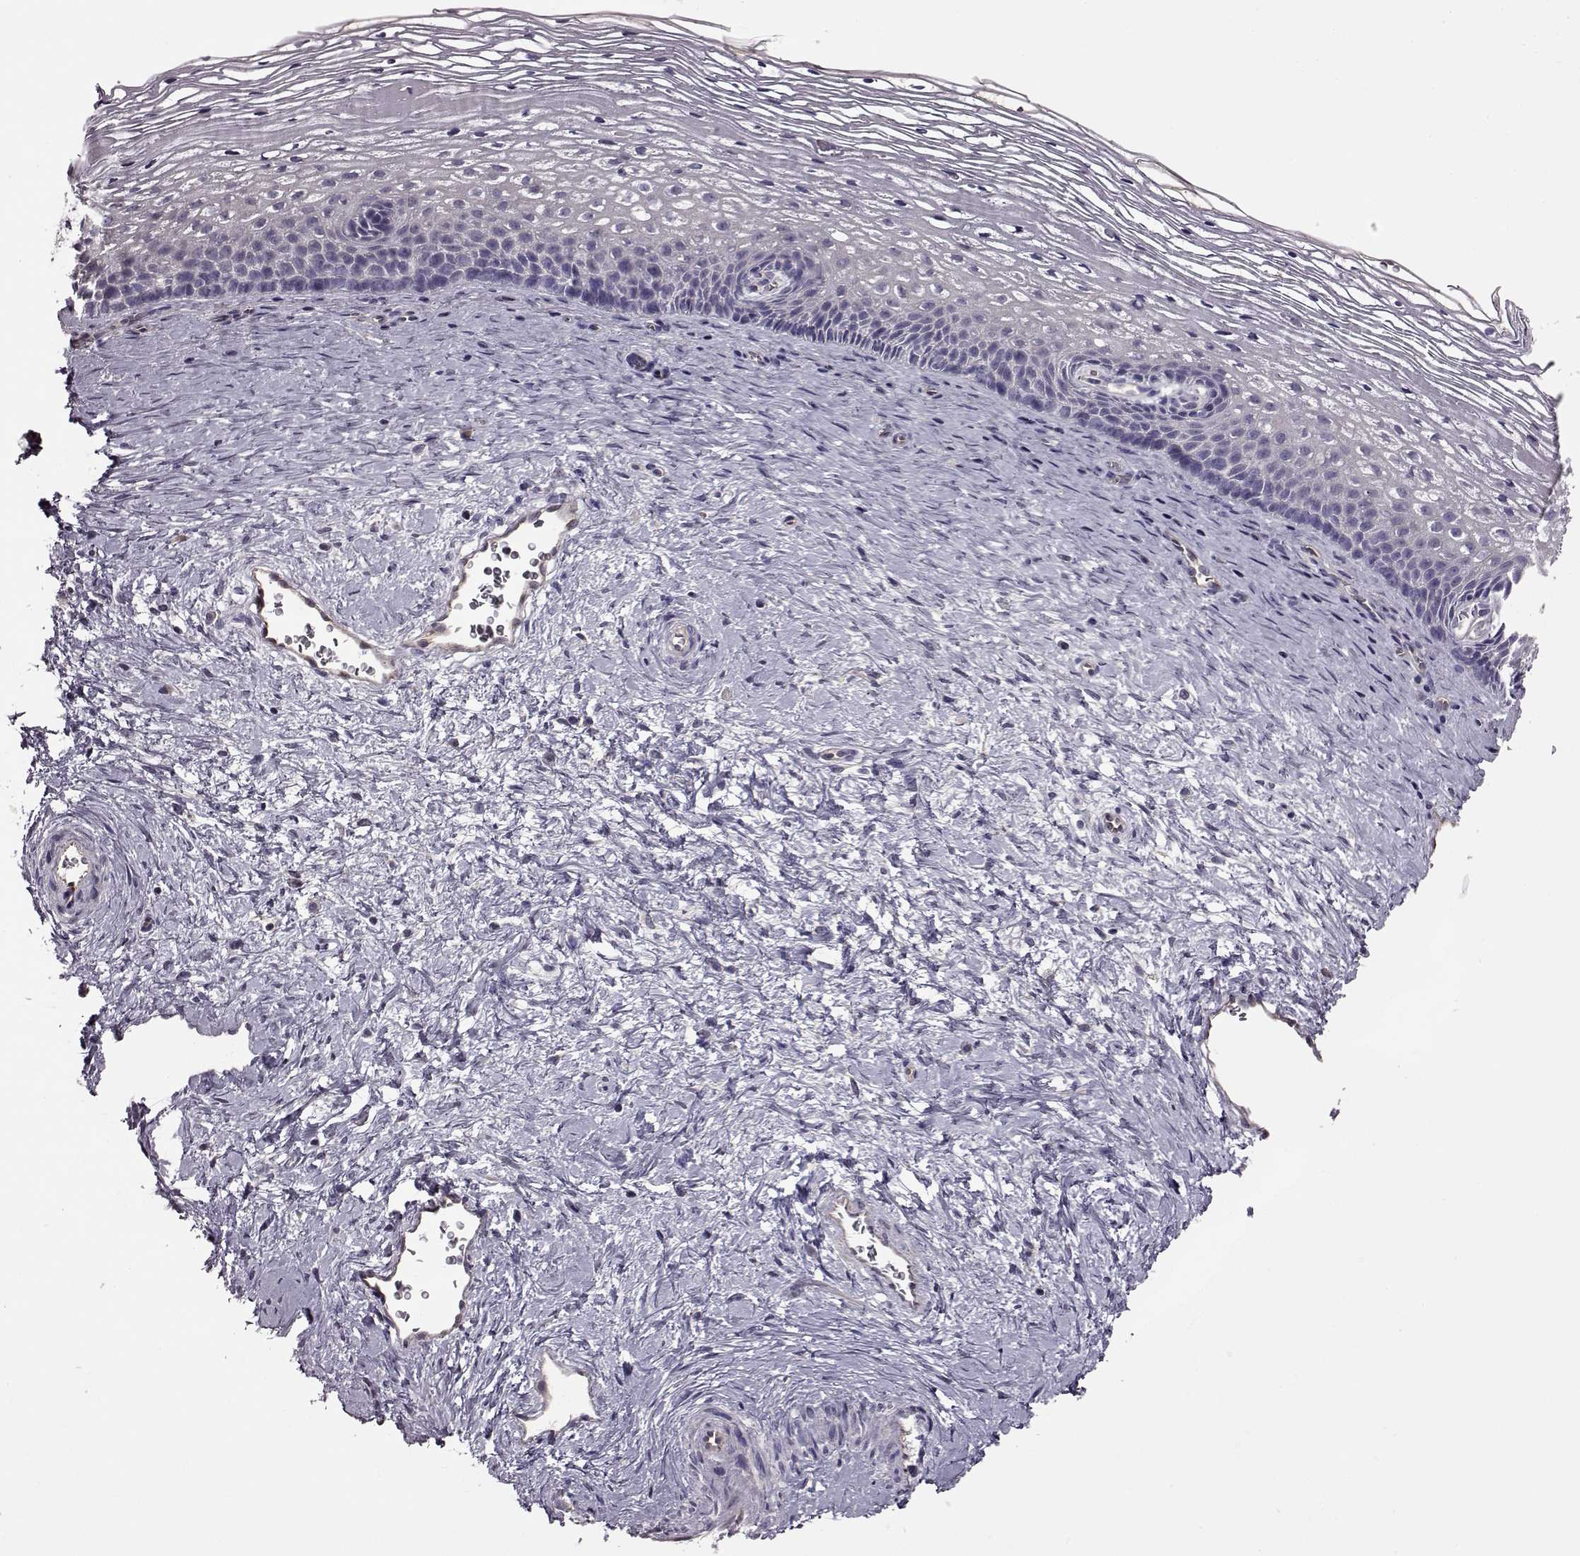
{"staining": {"intensity": "negative", "quantity": "none", "location": "none"}, "tissue": "cervix", "cell_type": "Glandular cells", "image_type": "normal", "snomed": [{"axis": "morphology", "description": "Normal tissue, NOS"}, {"axis": "topography", "description": "Cervix"}], "caption": "Immunohistochemistry image of normal cervix: cervix stained with DAB (3,3'-diaminobenzidine) shows no significant protein staining in glandular cells.", "gene": "EDDM3B", "patient": {"sex": "female", "age": 34}}